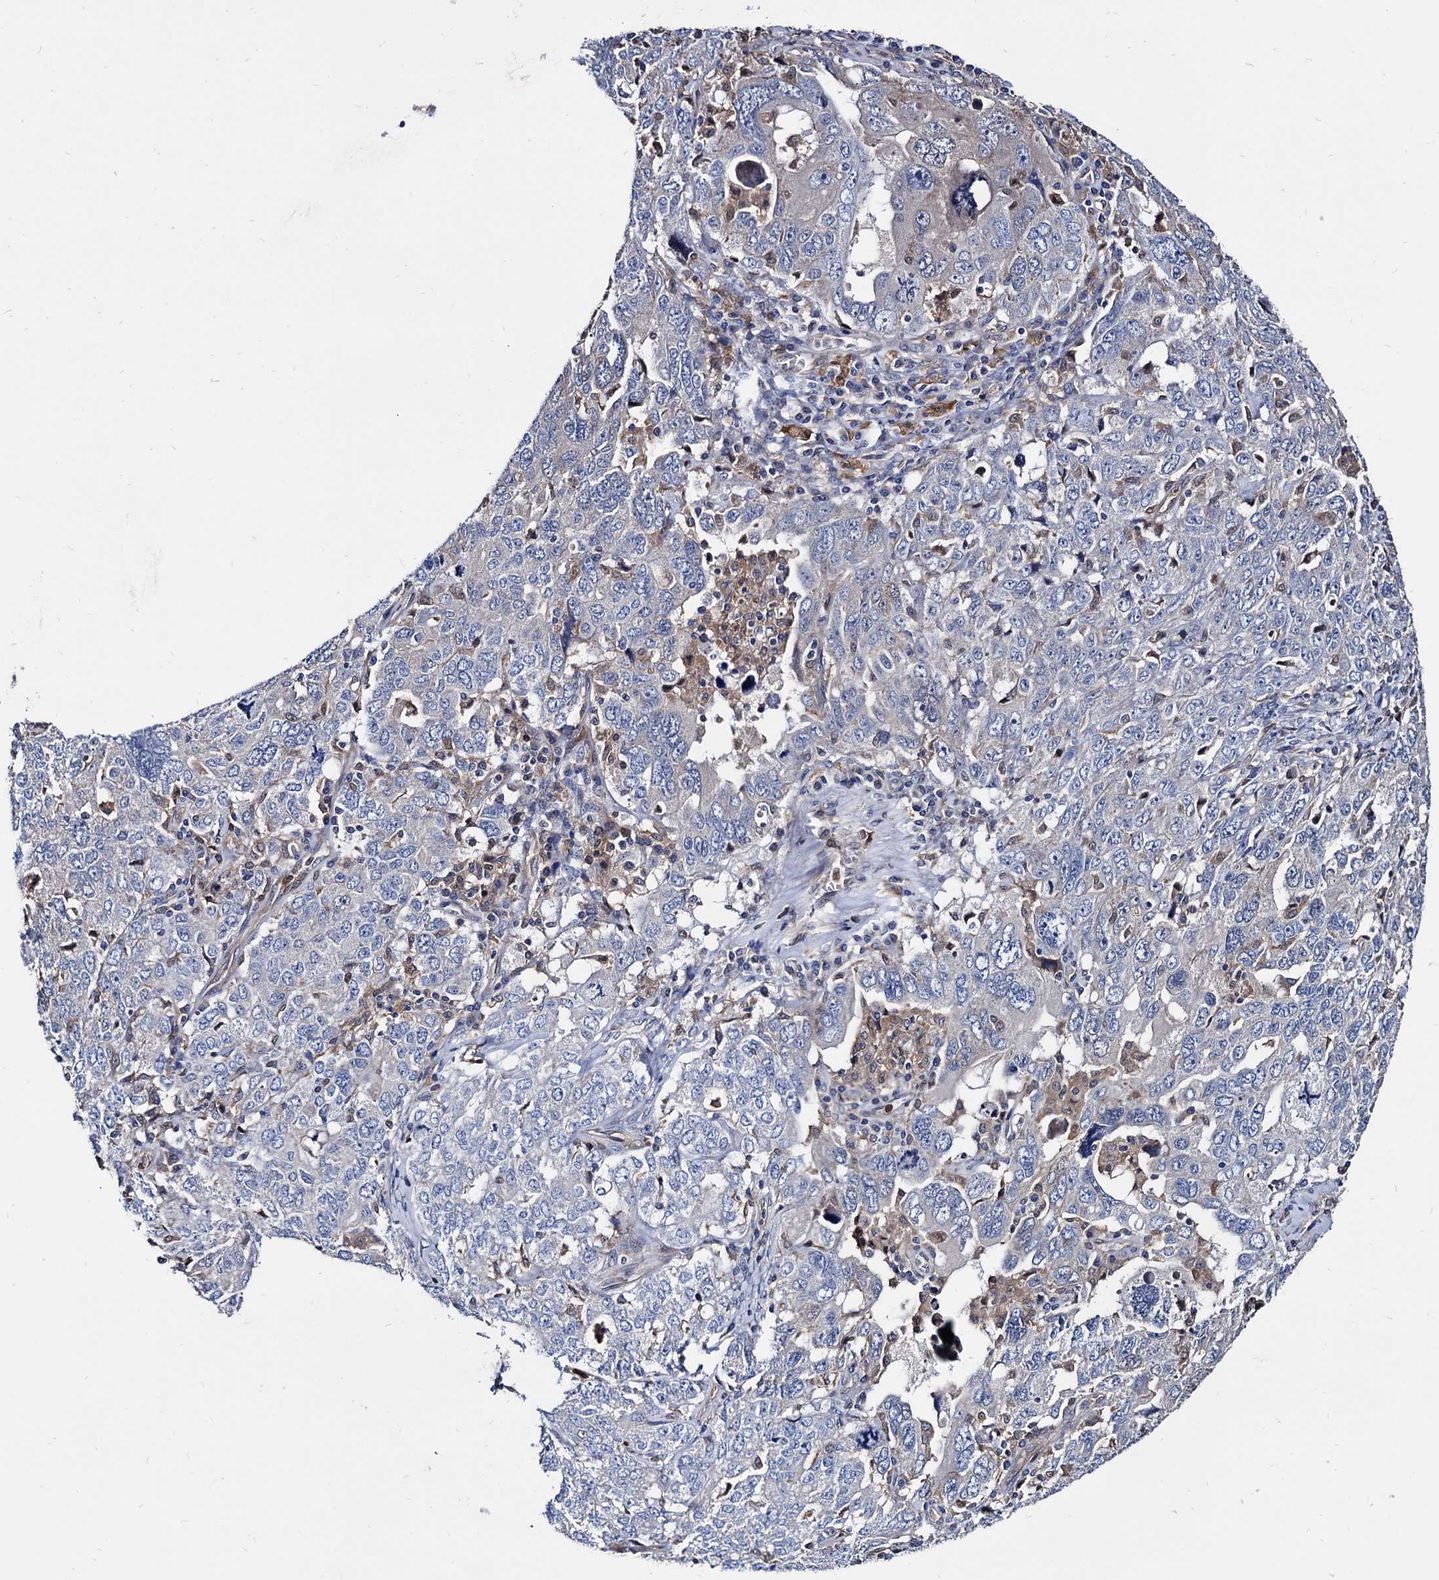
{"staining": {"intensity": "weak", "quantity": "<25%", "location": "cytoplasmic/membranous"}, "tissue": "ovarian cancer", "cell_type": "Tumor cells", "image_type": "cancer", "snomed": [{"axis": "morphology", "description": "Carcinoma, endometroid"}, {"axis": "topography", "description": "Ovary"}], "caption": "An image of human endometroid carcinoma (ovarian) is negative for staining in tumor cells. Nuclei are stained in blue.", "gene": "CPPED1", "patient": {"sex": "female", "age": 62}}